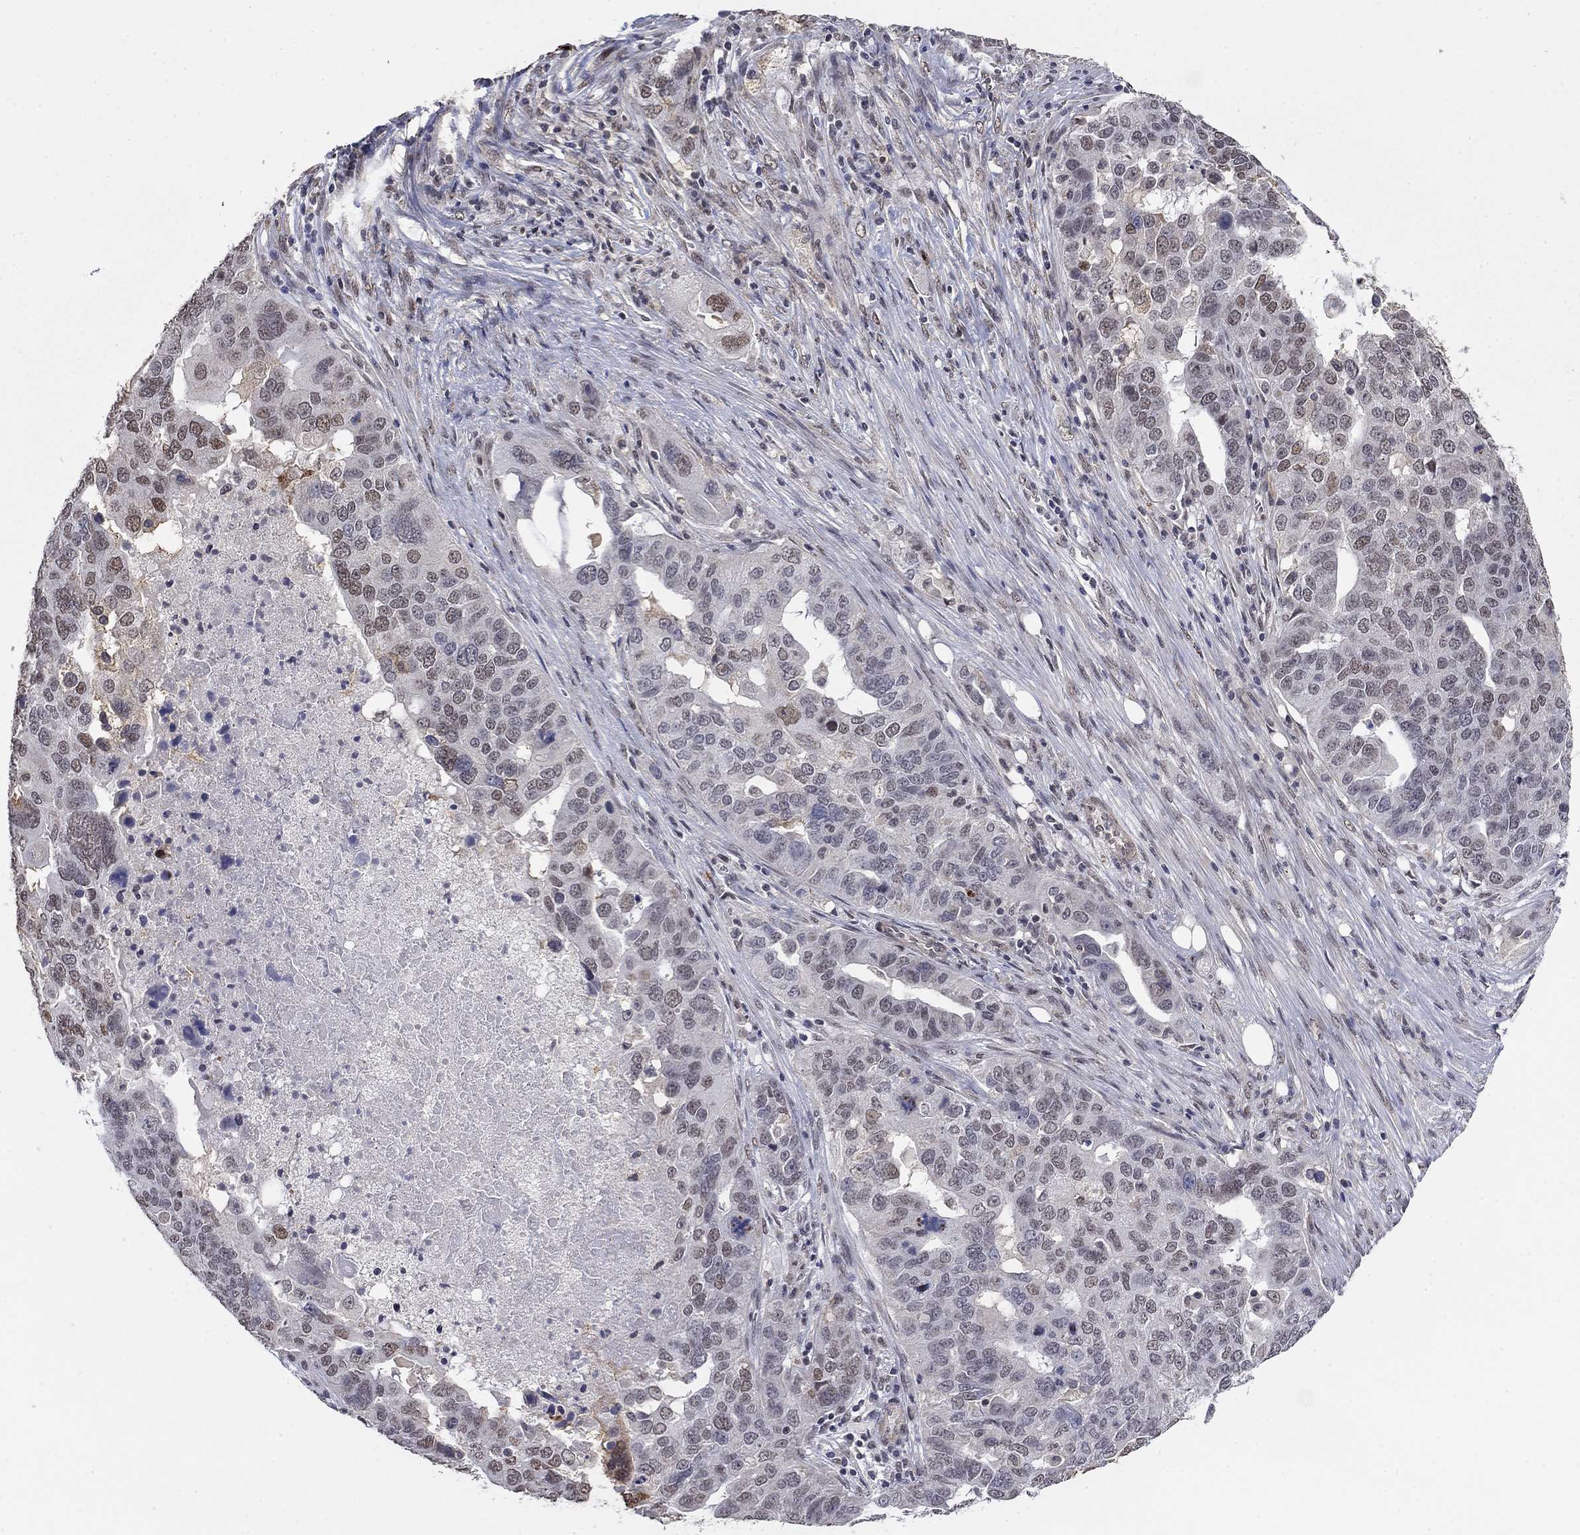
{"staining": {"intensity": "weak", "quantity": "<25%", "location": "nuclear"}, "tissue": "ovarian cancer", "cell_type": "Tumor cells", "image_type": "cancer", "snomed": [{"axis": "morphology", "description": "Carcinoma, endometroid"}, {"axis": "topography", "description": "Soft tissue"}, {"axis": "topography", "description": "Ovary"}], "caption": "Histopathology image shows no protein expression in tumor cells of ovarian endometroid carcinoma tissue. Nuclei are stained in blue.", "gene": "GRIA3", "patient": {"sex": "female", "age": 52}}